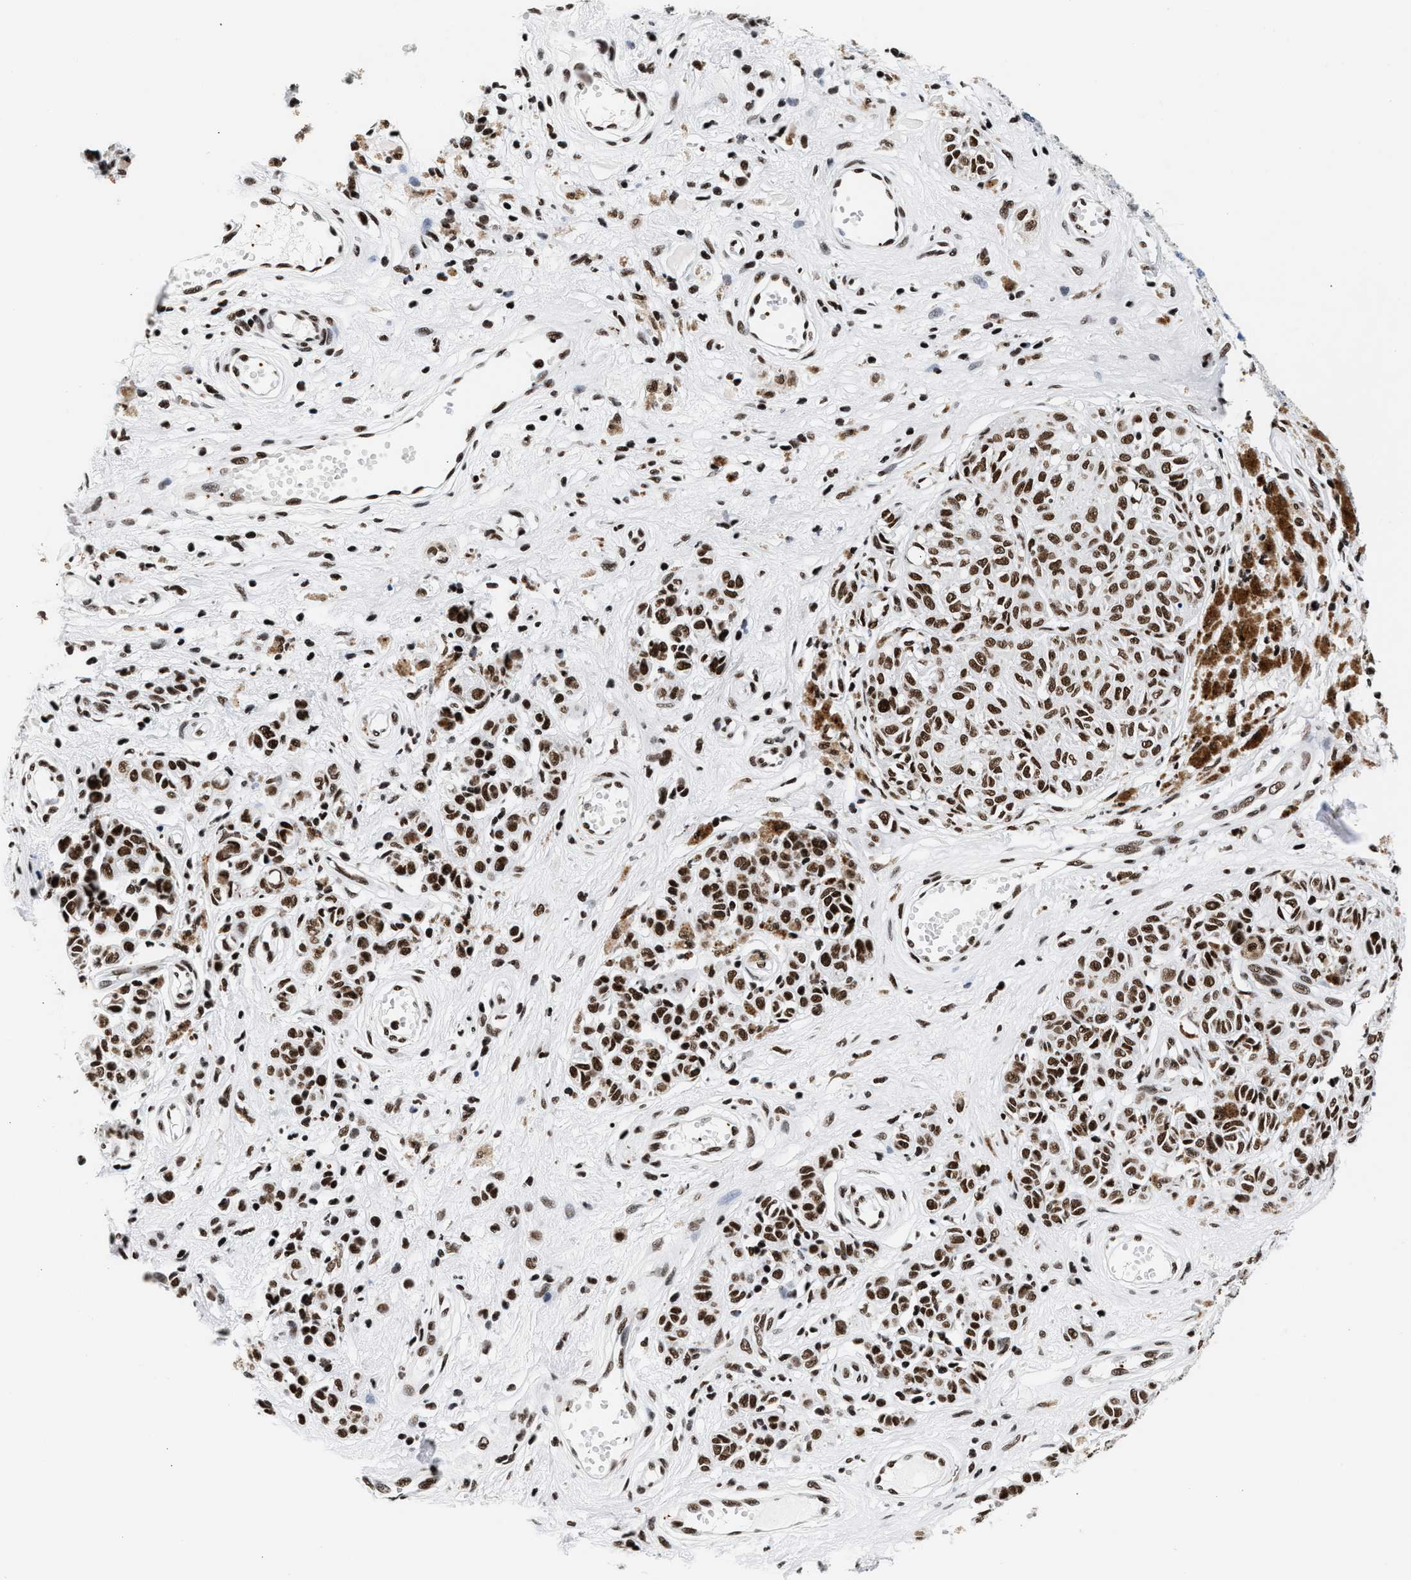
{"staining": {"intensity": "strong", "quantity": ">75%", "location": "nuclear"}, "tissue": "melanoma", "cell_type": "Tumor cells", "image_type": "cancer", "snomed": [{"axis": "morphology", "description": "Malignant melanoma, NOS"}, {"axis": "topography", "description": "Skin"}], "caption": "A brown stain highlights strong nuclear staining of a protein in human melanoma tumor cells.", "gene": "RAD21", "patient": {"sex": "female", "age": 64}}